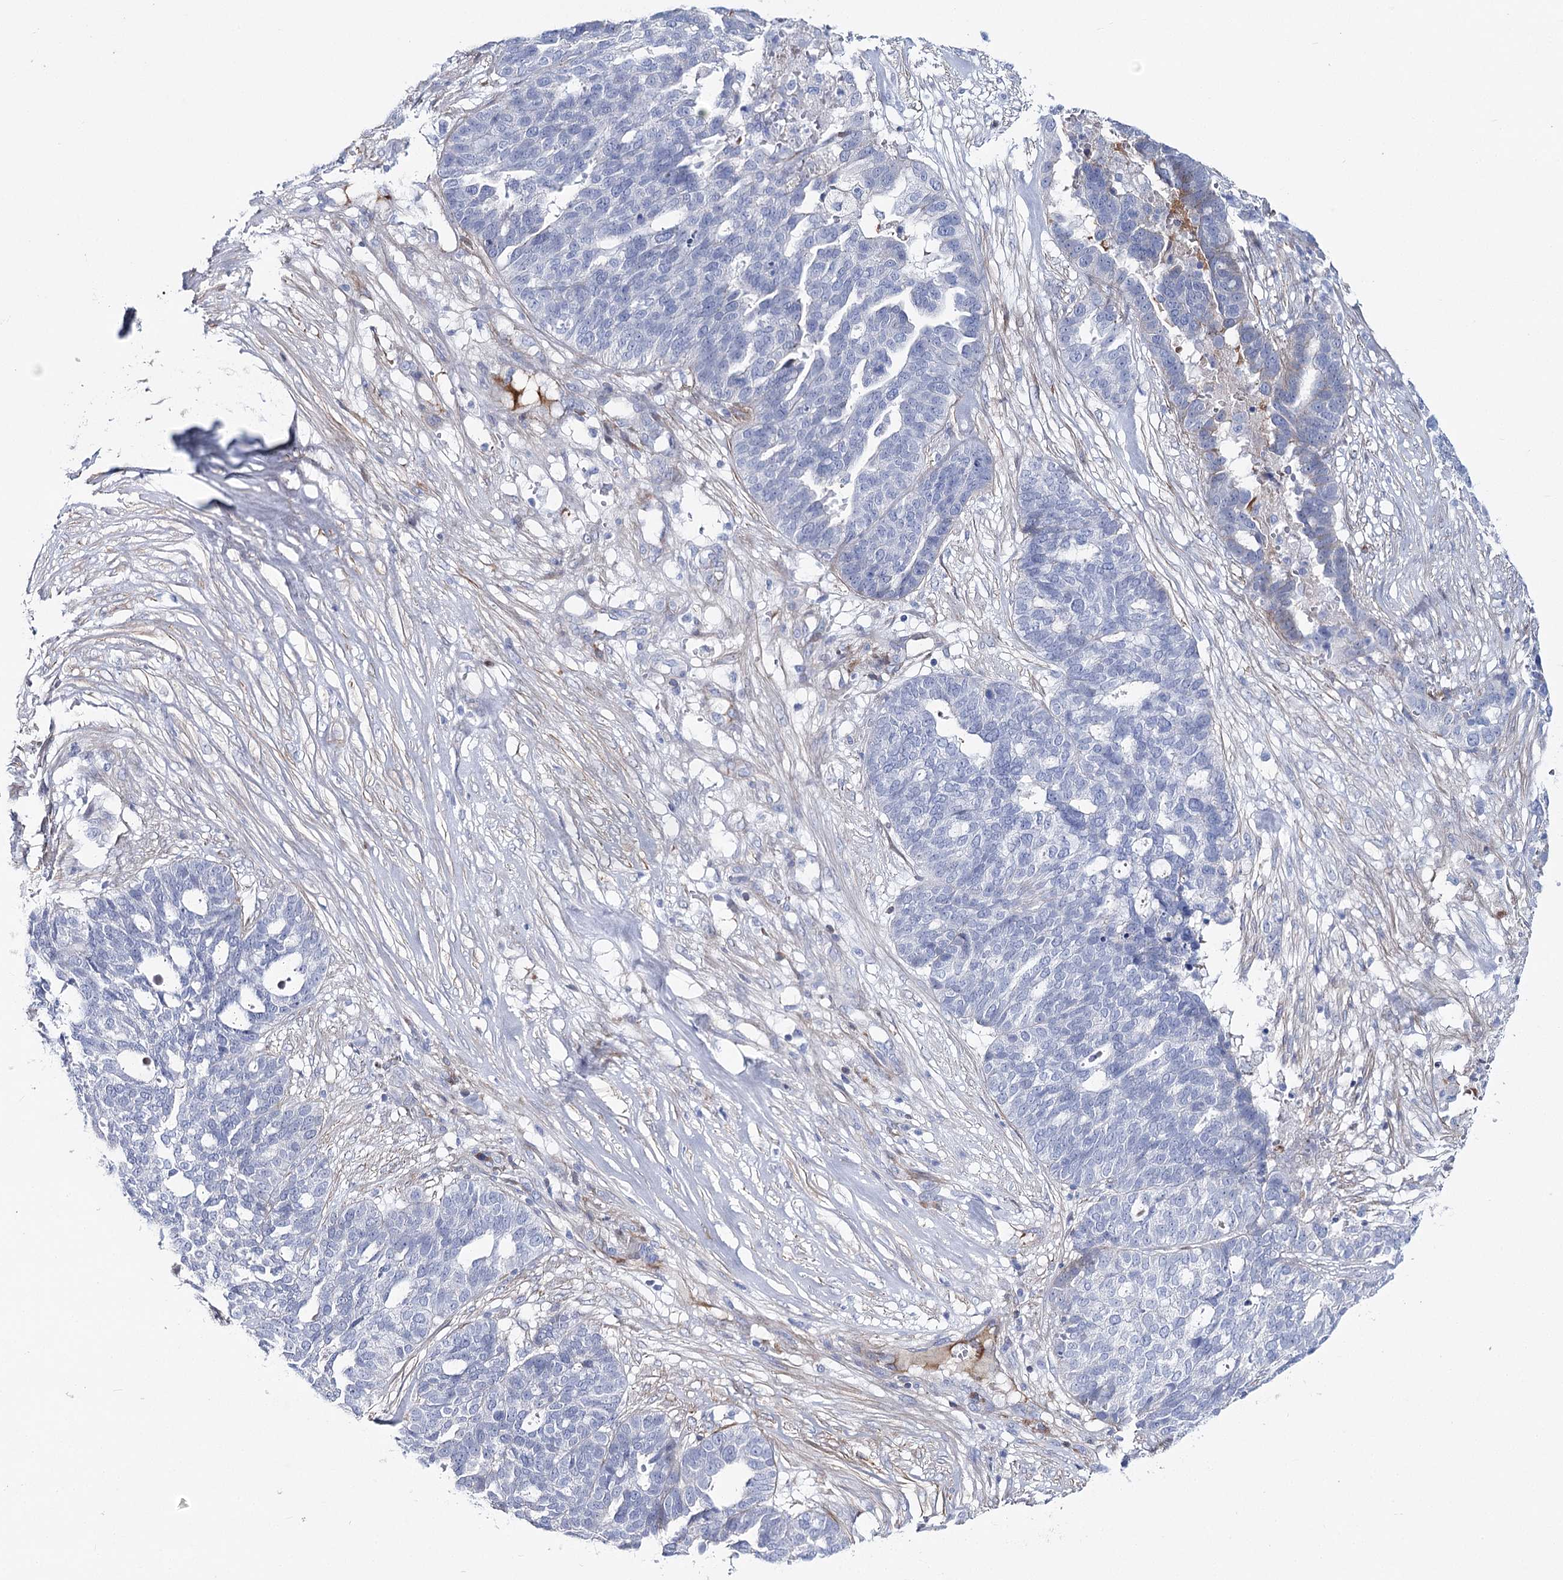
{"staining": {"intensity": "negative", "quantity": "none", "location": "none"}, "tissue": "ovarian cancer", "cell_type": "Tumor cells", "image_type": "cancer", "snomed": [{"axis": "morphology", "description": "Cystadenocarcinoma, serous, NOS"}, {"axis": "topography", "description": "Ovary"}], "caption": "The micrograph demonstrates no staining of tumor cells in ovarian cancer.", "gene": "ANKRD23", "patient": {"sex": "female", "age": 59}}